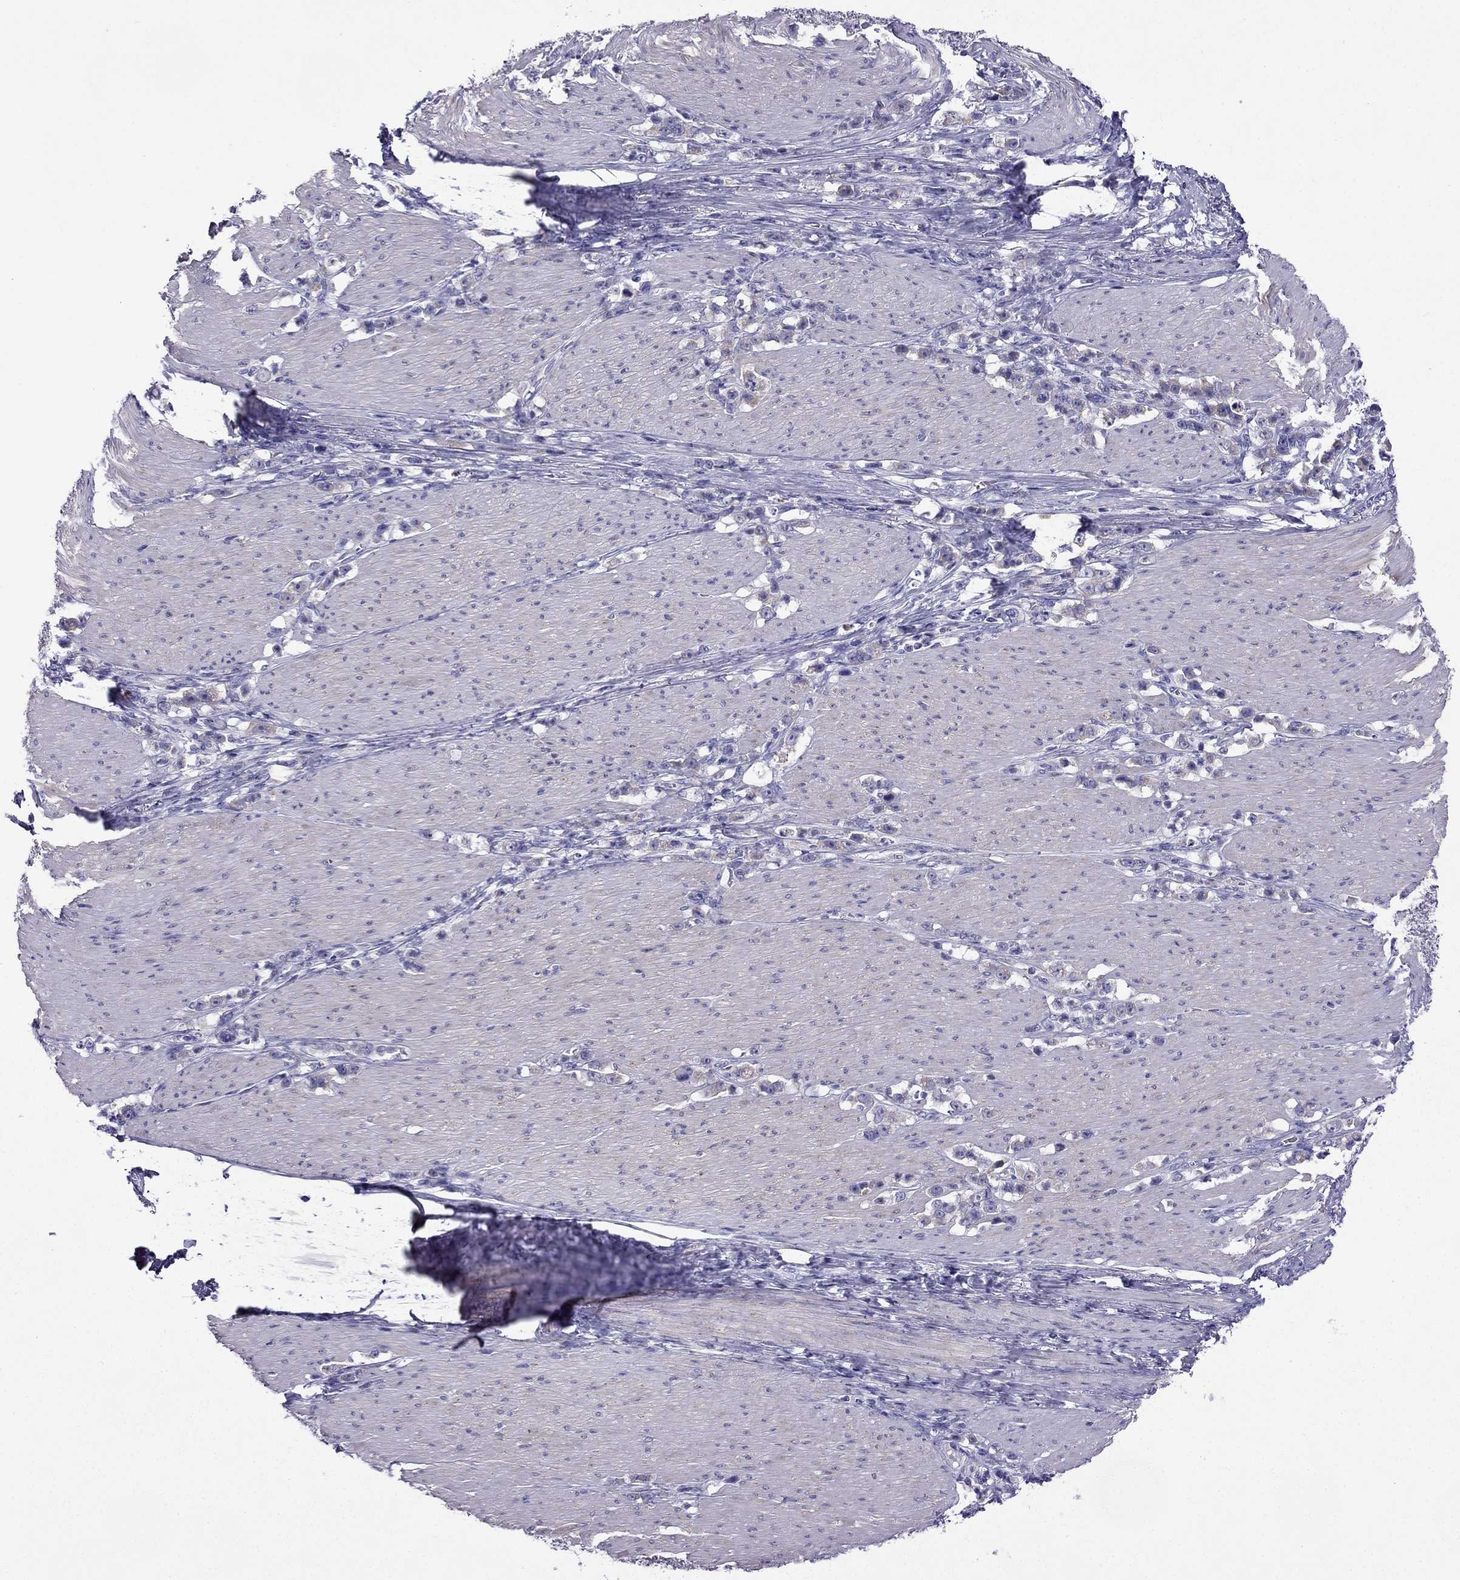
{"staining": {"intensity": "negative", "quantity": "none", "location": "none"}, "tissue": "stomach cancer", "cell_type": "Tumor cells", "image_type": "cancer", "snomed": [{"axis": "morphology", "description": "Adenocarcinoma, NOS"}, {"axis": "topography", "description": "Stomach, lower"}], "caption": "Histopathology image shows no significant protein staining in tumor cells of adenocarcinoma (stomach).", "gene": "KIF5A", "patient": {"sex": "male", "age": 88}}